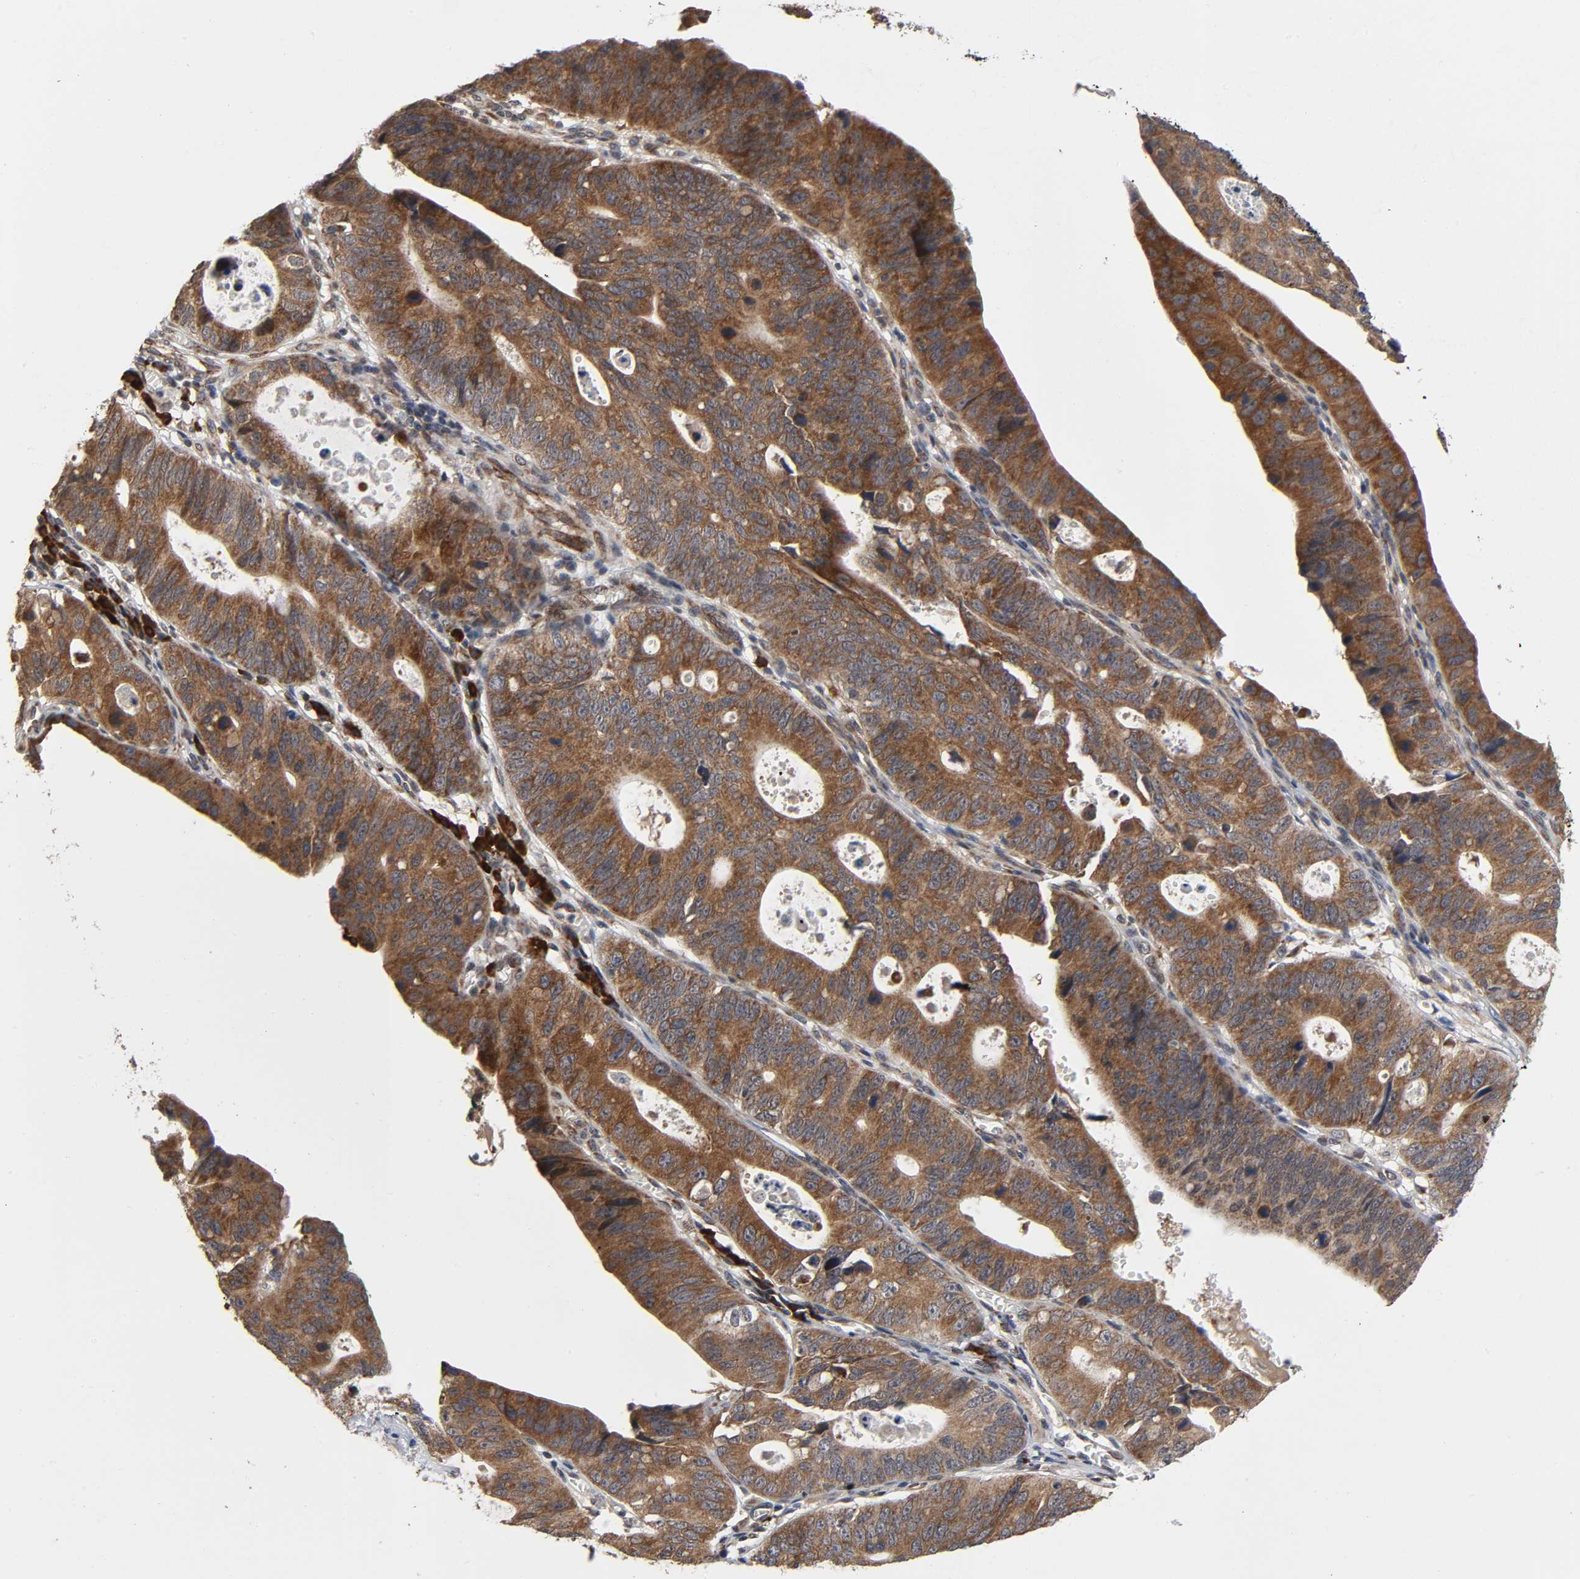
{"staining": {"intensity": "strong", "quantity": ">75%", "location": "cytoplasmic/membranous"}, "tissue": "stomach cancer", "cell_type": "Tumor cells", "image_type": "cancer", "snomed": [{"axis": "morphology", "description": "Adenocarcinoma, NOS"}, {"axis": "topography", "description": "Stomach"}], "caption": "A brown stain highlights strong cytoplasmic/membranous staining of a protein in human stomach cancer tumor cells.", "gene": "SLC30A9", "patient": {"sex": "male", "age": 59}}